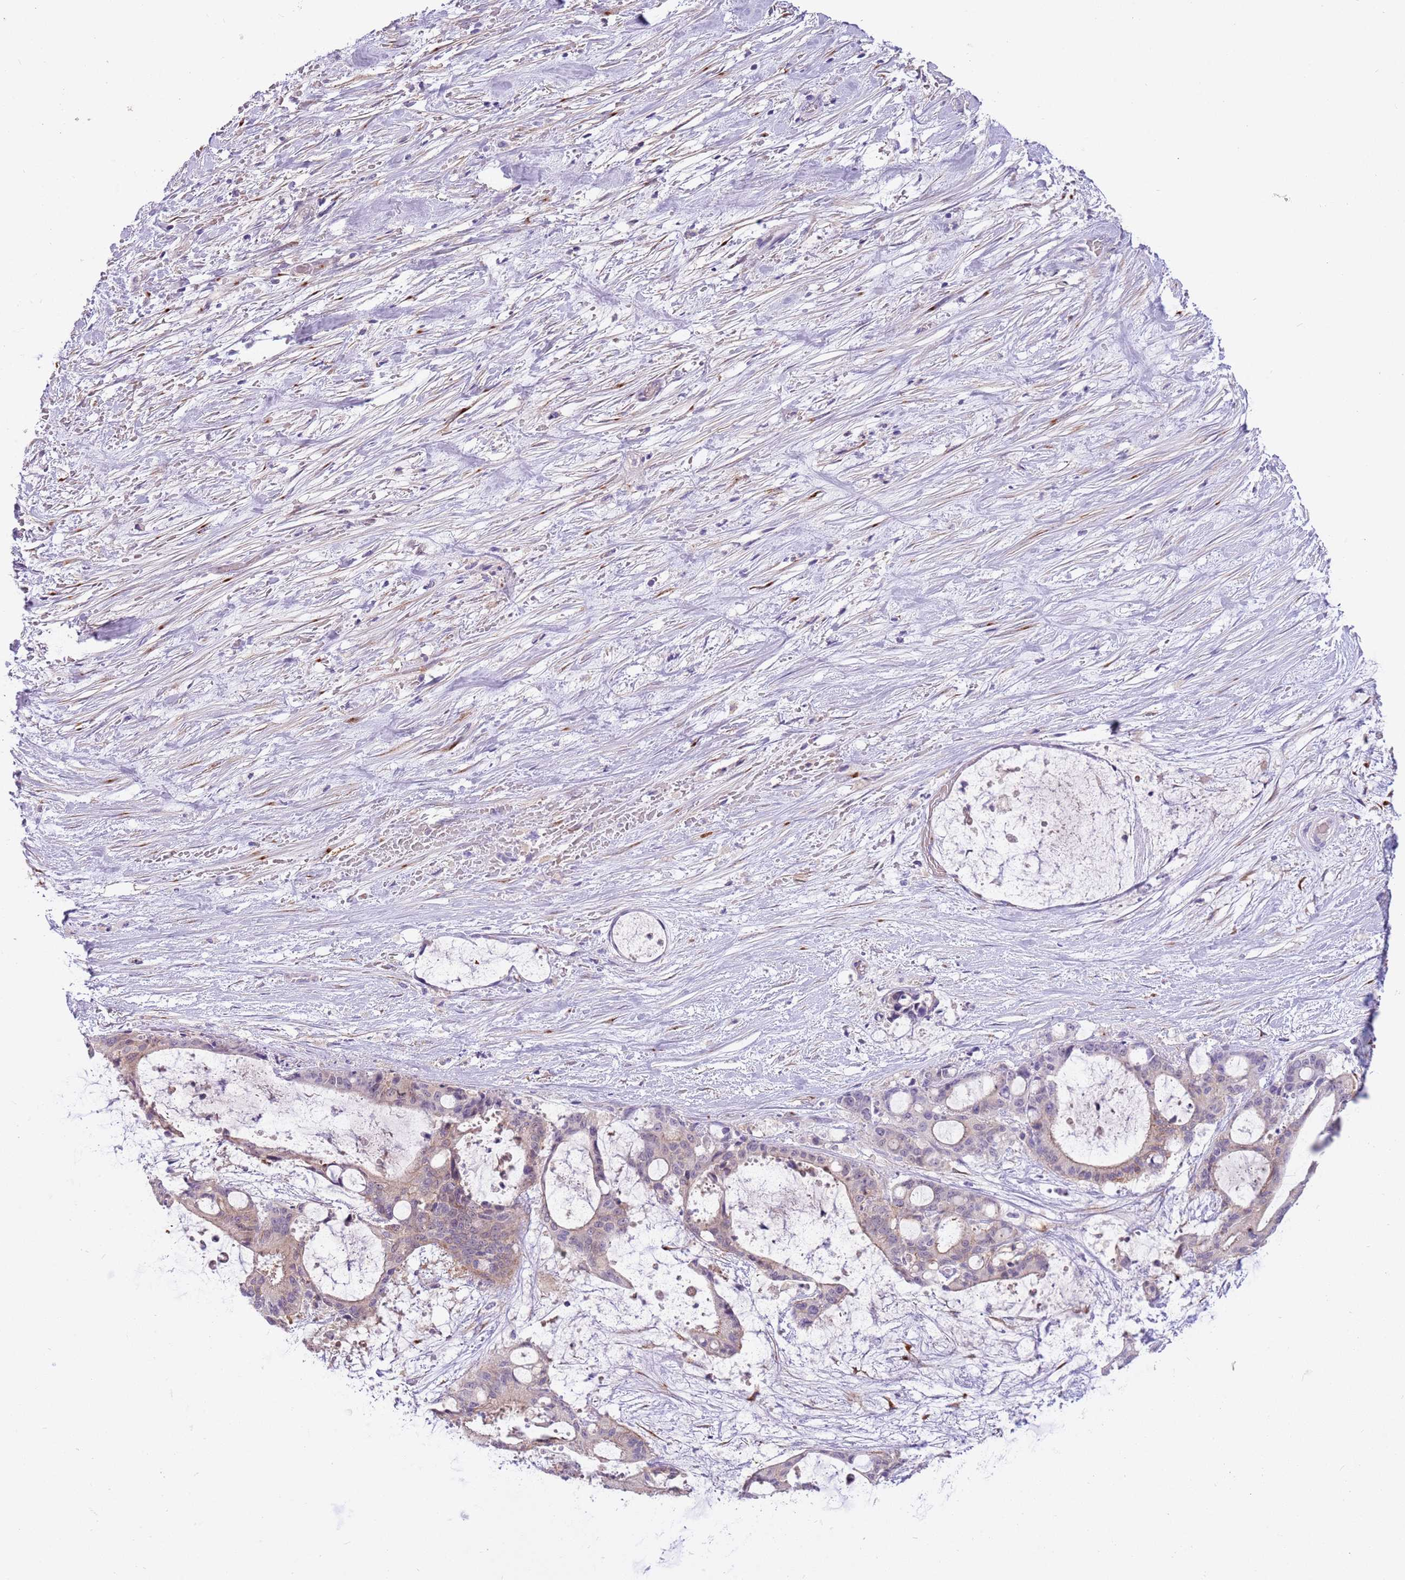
{"staining": {"intensity": "negative", "quantity": "none", "location": "none"}, "tissue": "liver cancer", "cell_type": "Tumor cells", "image_type": "cancer", "snomed": [{"axis": "morphology", "description": "Normal tissue, NOS"}, {"axis": "morphology", "description": "Cholangiocarcinoma"}, {"axis": "topography", "description": "Liver"}, {"axis": "topography", "description": "Peripheral nerve tissue"}], "caption": "Protein analysis of cholangiocarcinoma (liver) displays no significant positivity in tumor cells.", "gene": "CFAP73", "patient": {"sex": "female", "age": 73}}